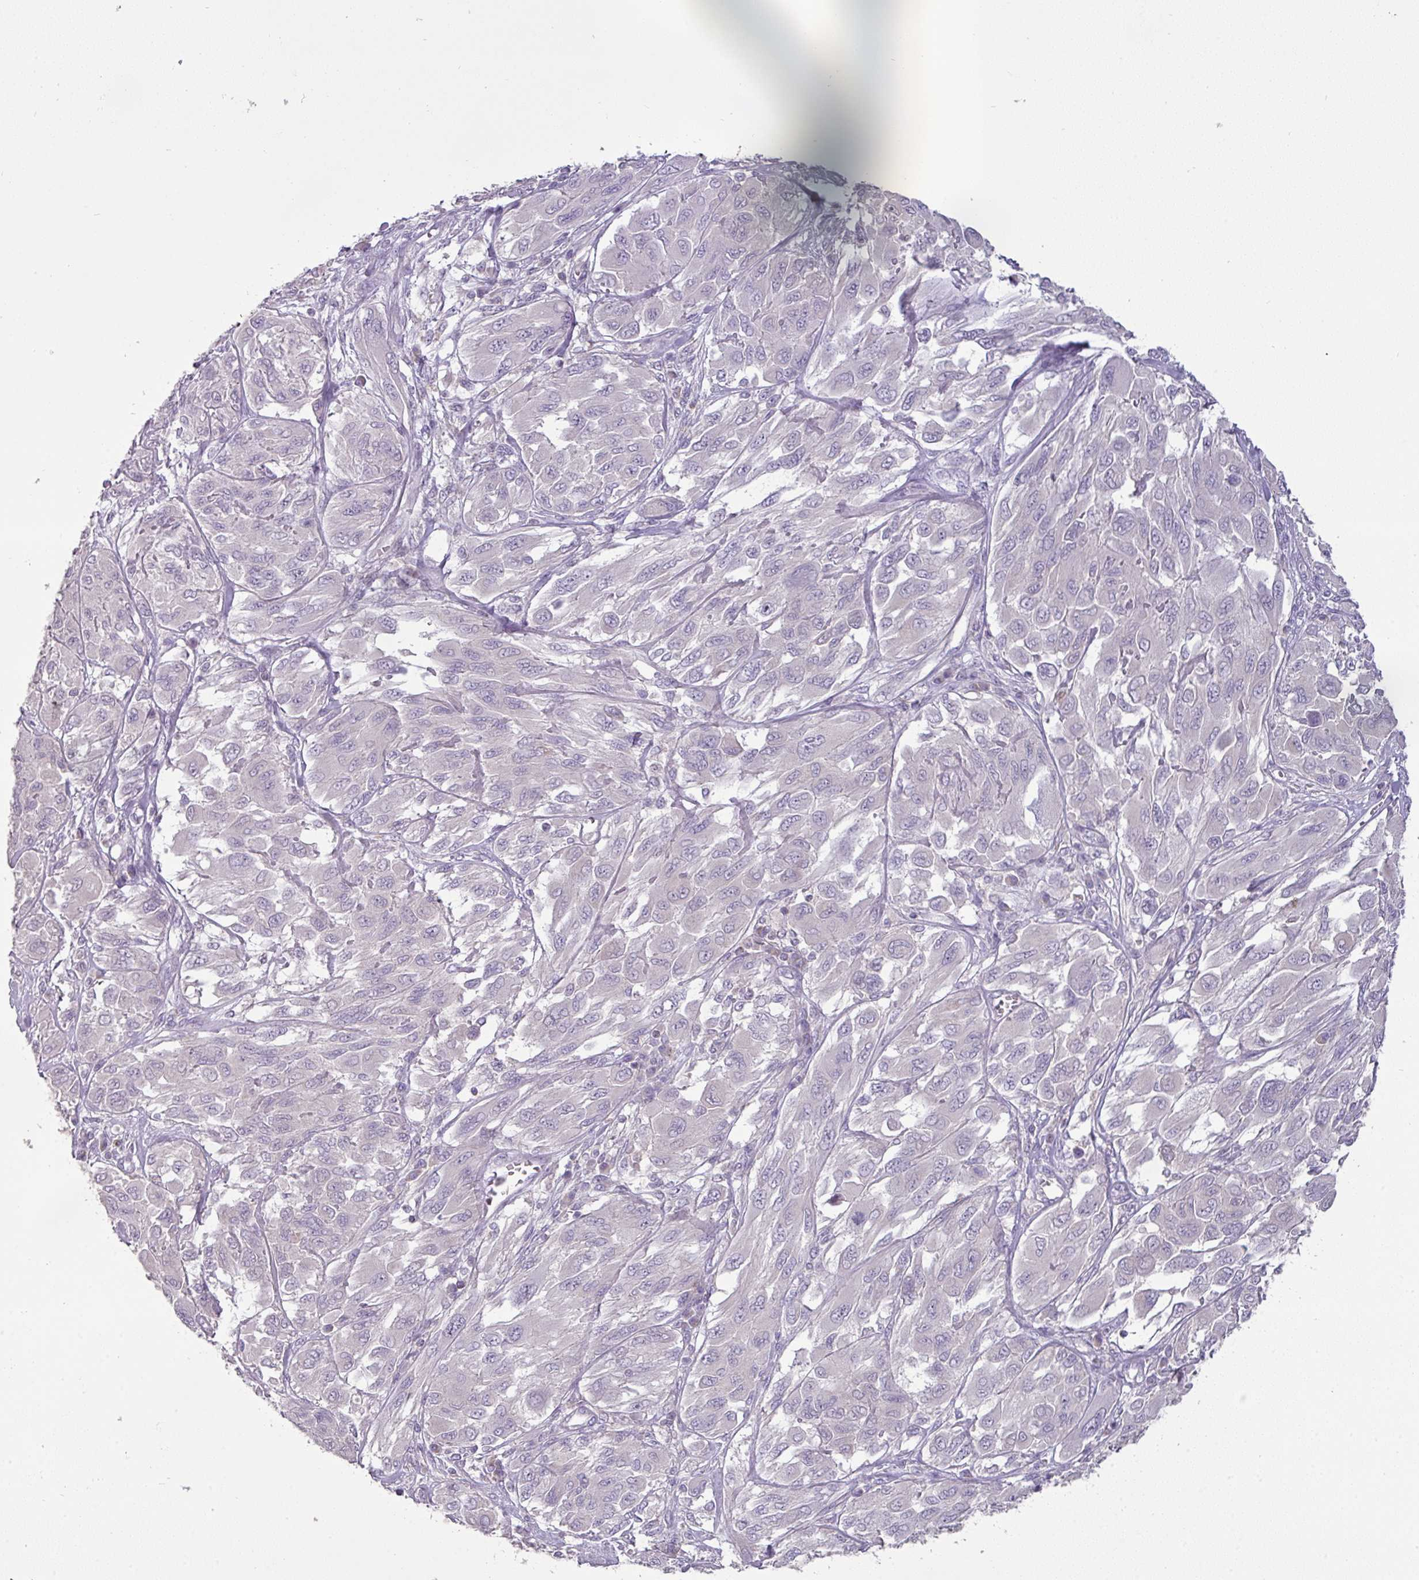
{"staining": {"intensity": "negative", "quantity": "none", "location": "none"}, "tissue": "melanoma", "cell_type": "Tumor cells", "image_type": "cancer", "snomed": [{"axis": "morphology", "description": "Malignant melanoma, NOS"}, {"axis": "topography", "description": "Skin"}], "caption": "This is an immunohistochemistry (IHC) photomicrograph of melanoma. There is no staining in tumor cells.", "gene": "TRAPPC1", "patient": {"sex": "female", "age": 91}}